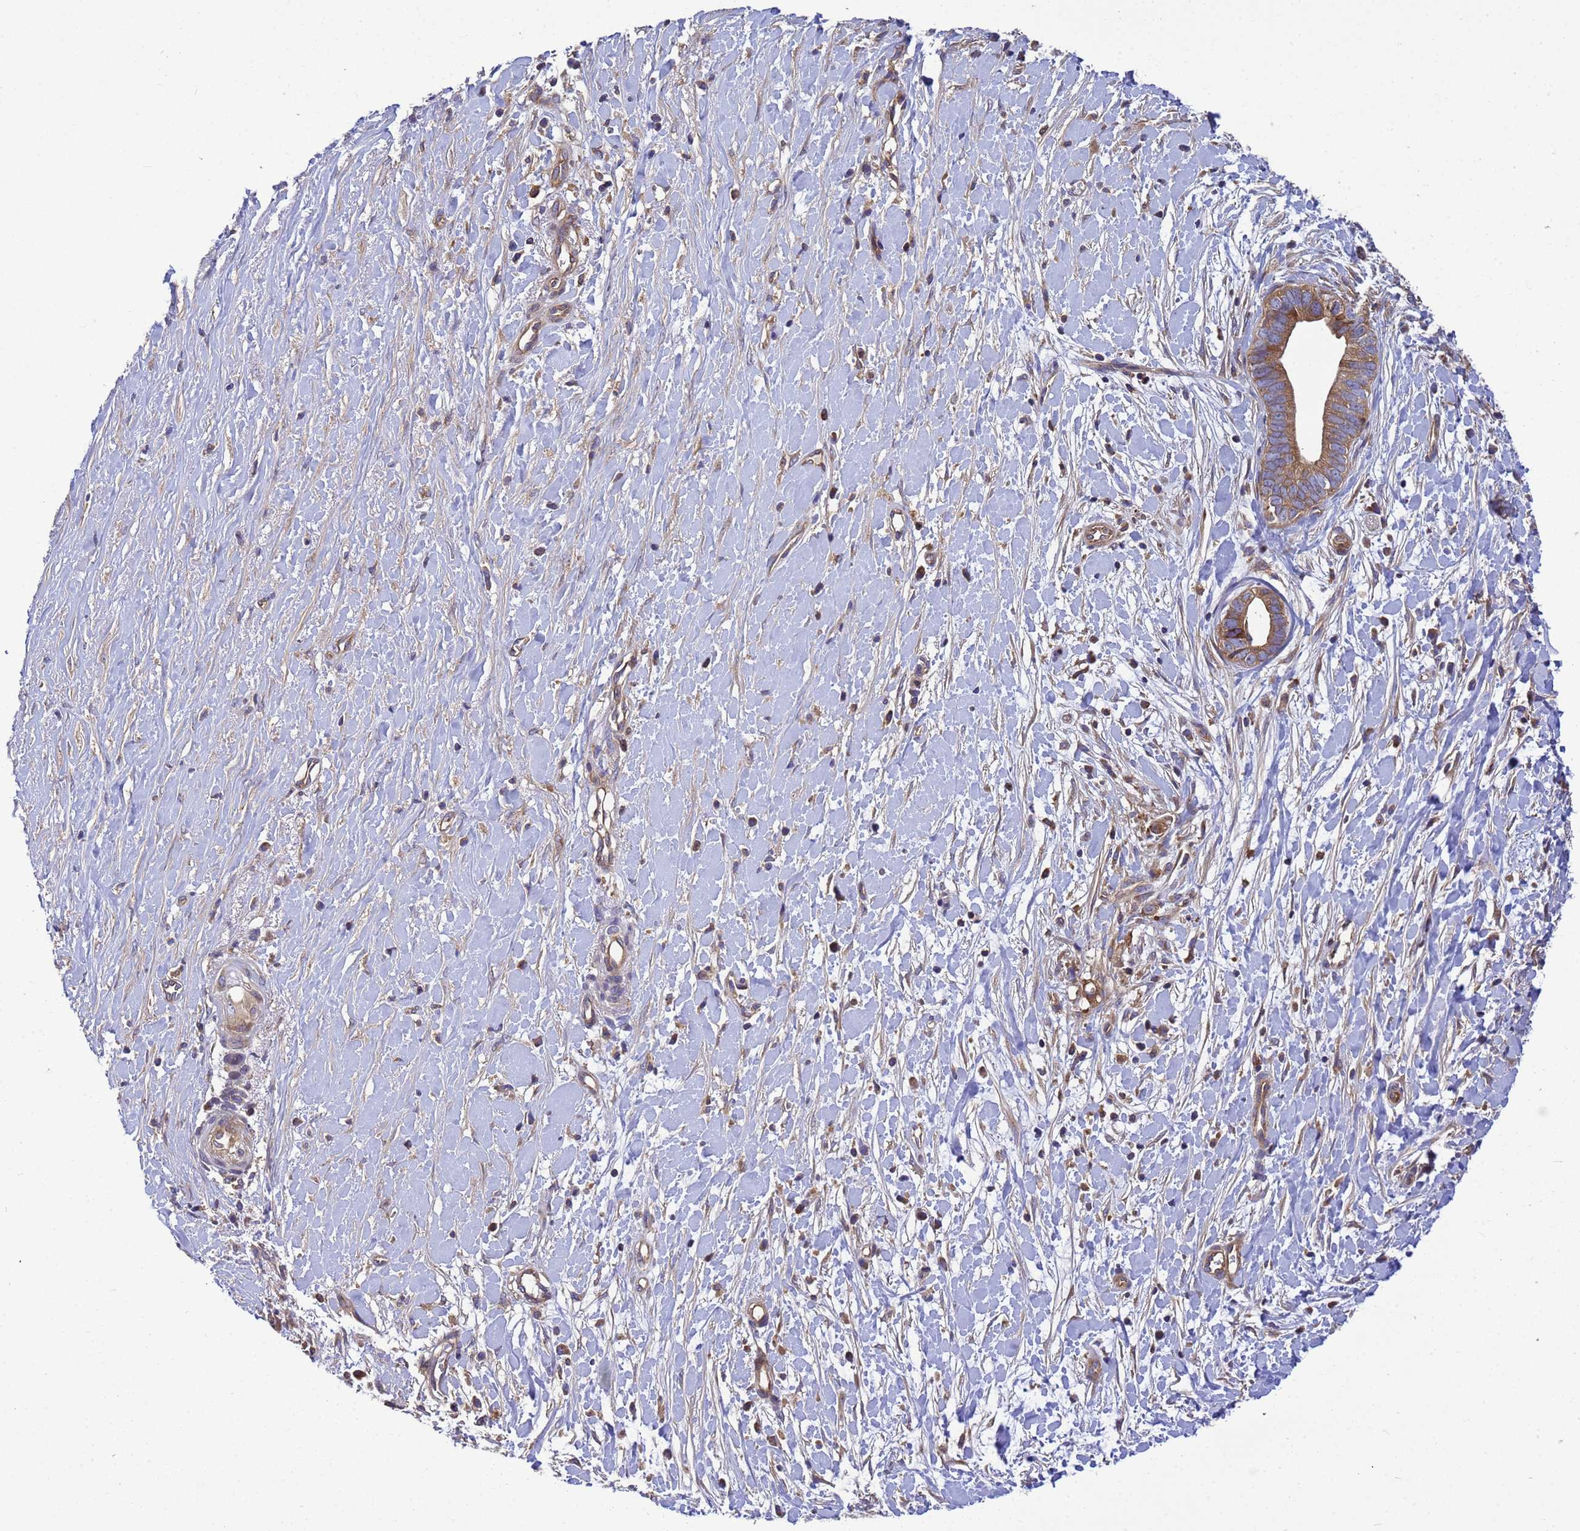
{"staining": {"intensity": "moderate", "quantity": ">75%", "location": "cytoplasmic/membranous"}, "tissue": "liver cancer", "cell_type": "Tumor cells", "image_type": "cancer", "snomed": [{"axis": "morphology", "description": "Cholangiocarcinoma"}, {"axis": "topography", "description": "Liver"}], "caption": "Immunohistochemistry (IHC) (DAB (3,3'-diaminobenzidine)) staining of human liver cholangiocarcinoma reveals moderate cytoplasmic/membranous protein expression in approximately >75% of tumor cells.", "gene": "BECN1", "patient": {"sex": "female", "age": 79}}